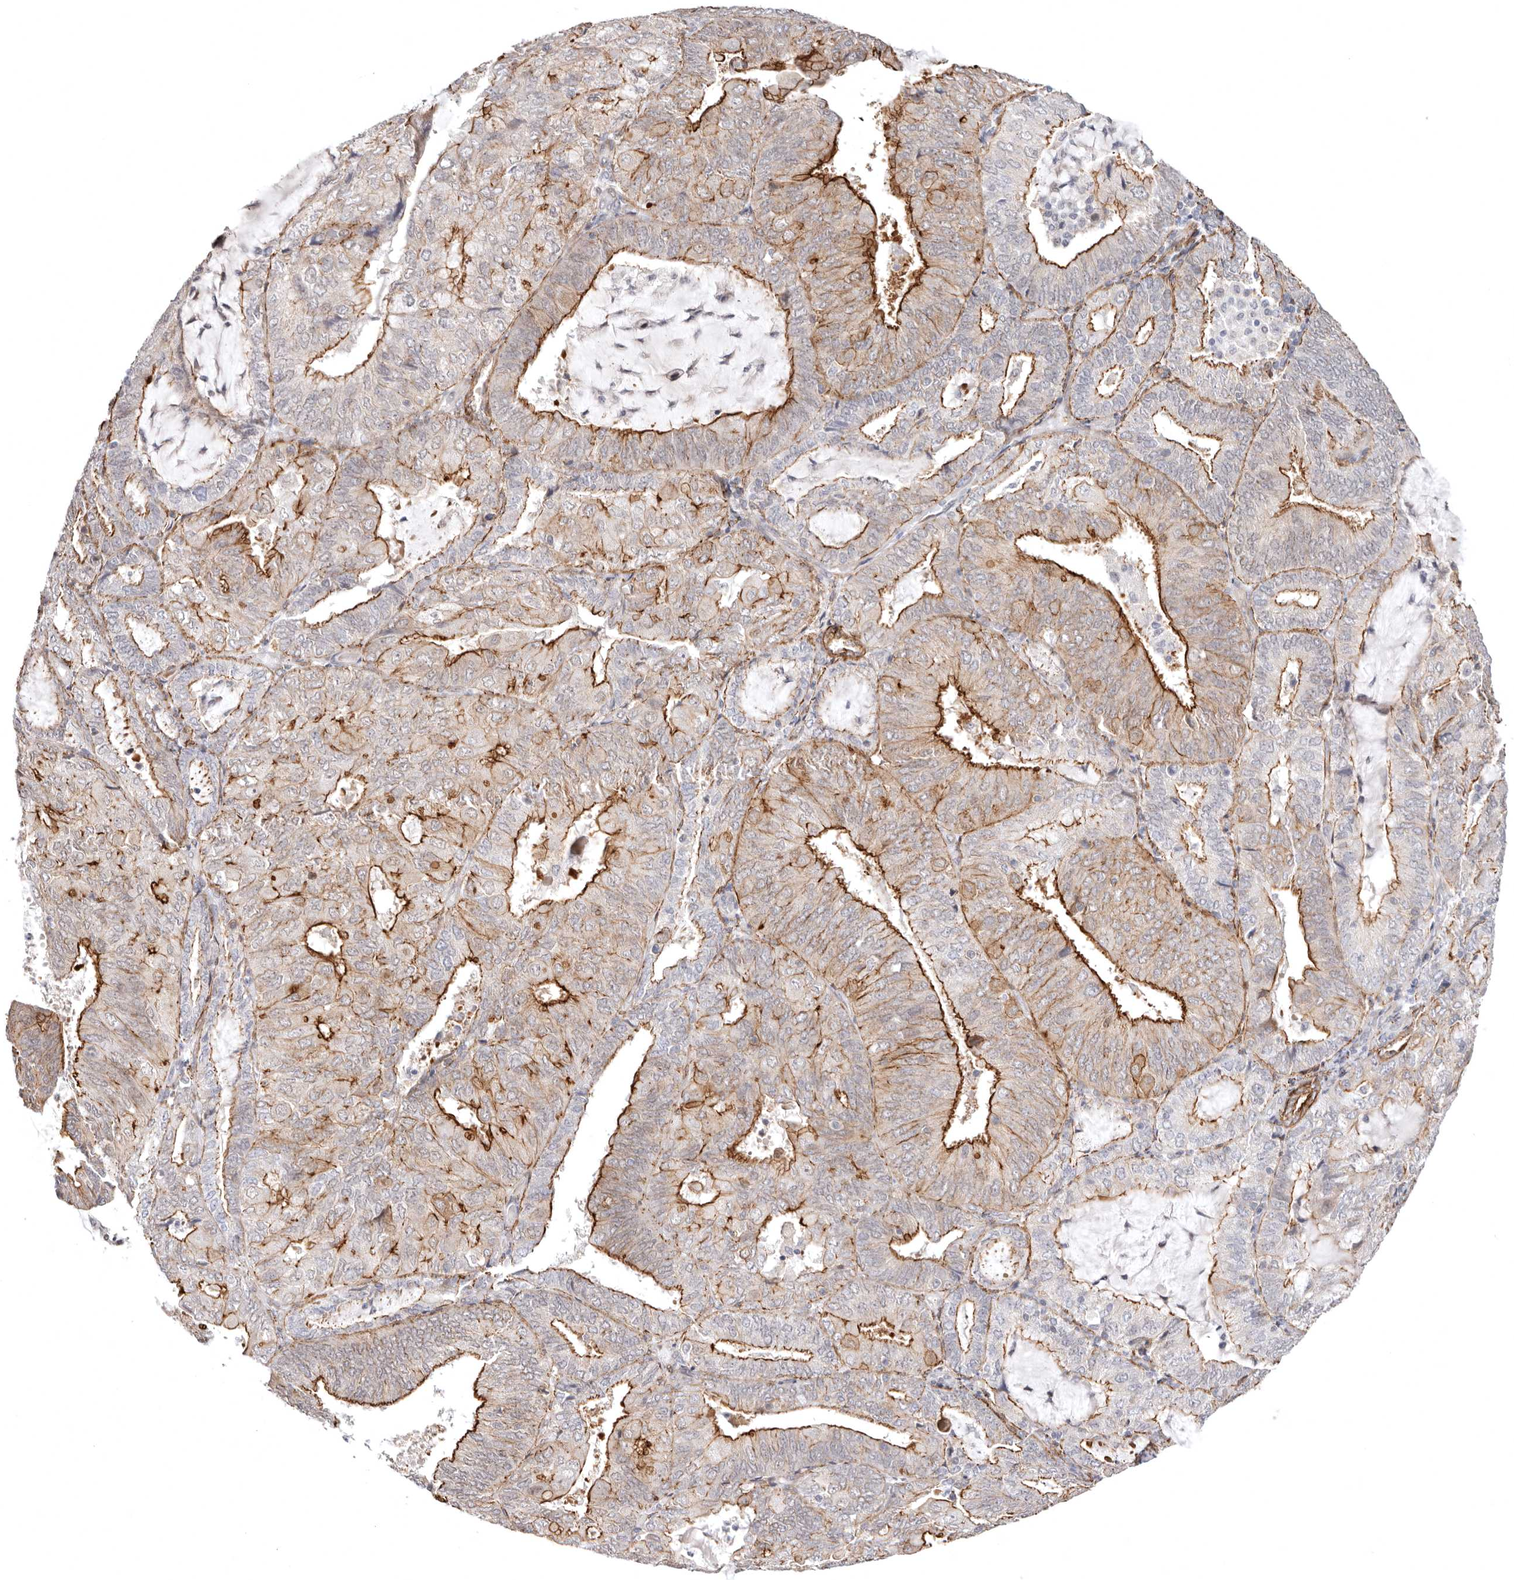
{"staining": {"intensity": "moderate", "quantity": ">75%", "location": "cytoplasmic/membranous"}, "tissue": "endometrial cancer", "cell_type": "Tumor cells", "image_type": "cancer", "snomed": [{"axis": "morphology", "description": "Adenocarcinoma, NOS"}, {"axis": "topography", "description": "Endometrium"}], "caption": "Adenocarcinoma (endometrial) stained with DAB IHC displays medium levels of moderate cytoplasmic/membranous expression in approximately >75% of tumor cells. (DAB (3,3'-diaminobenzidine) = brown stain, brightfield microscopy at high magnification).", "gene": "SZT2", "patient": {"sex": "female", "age": 81}}